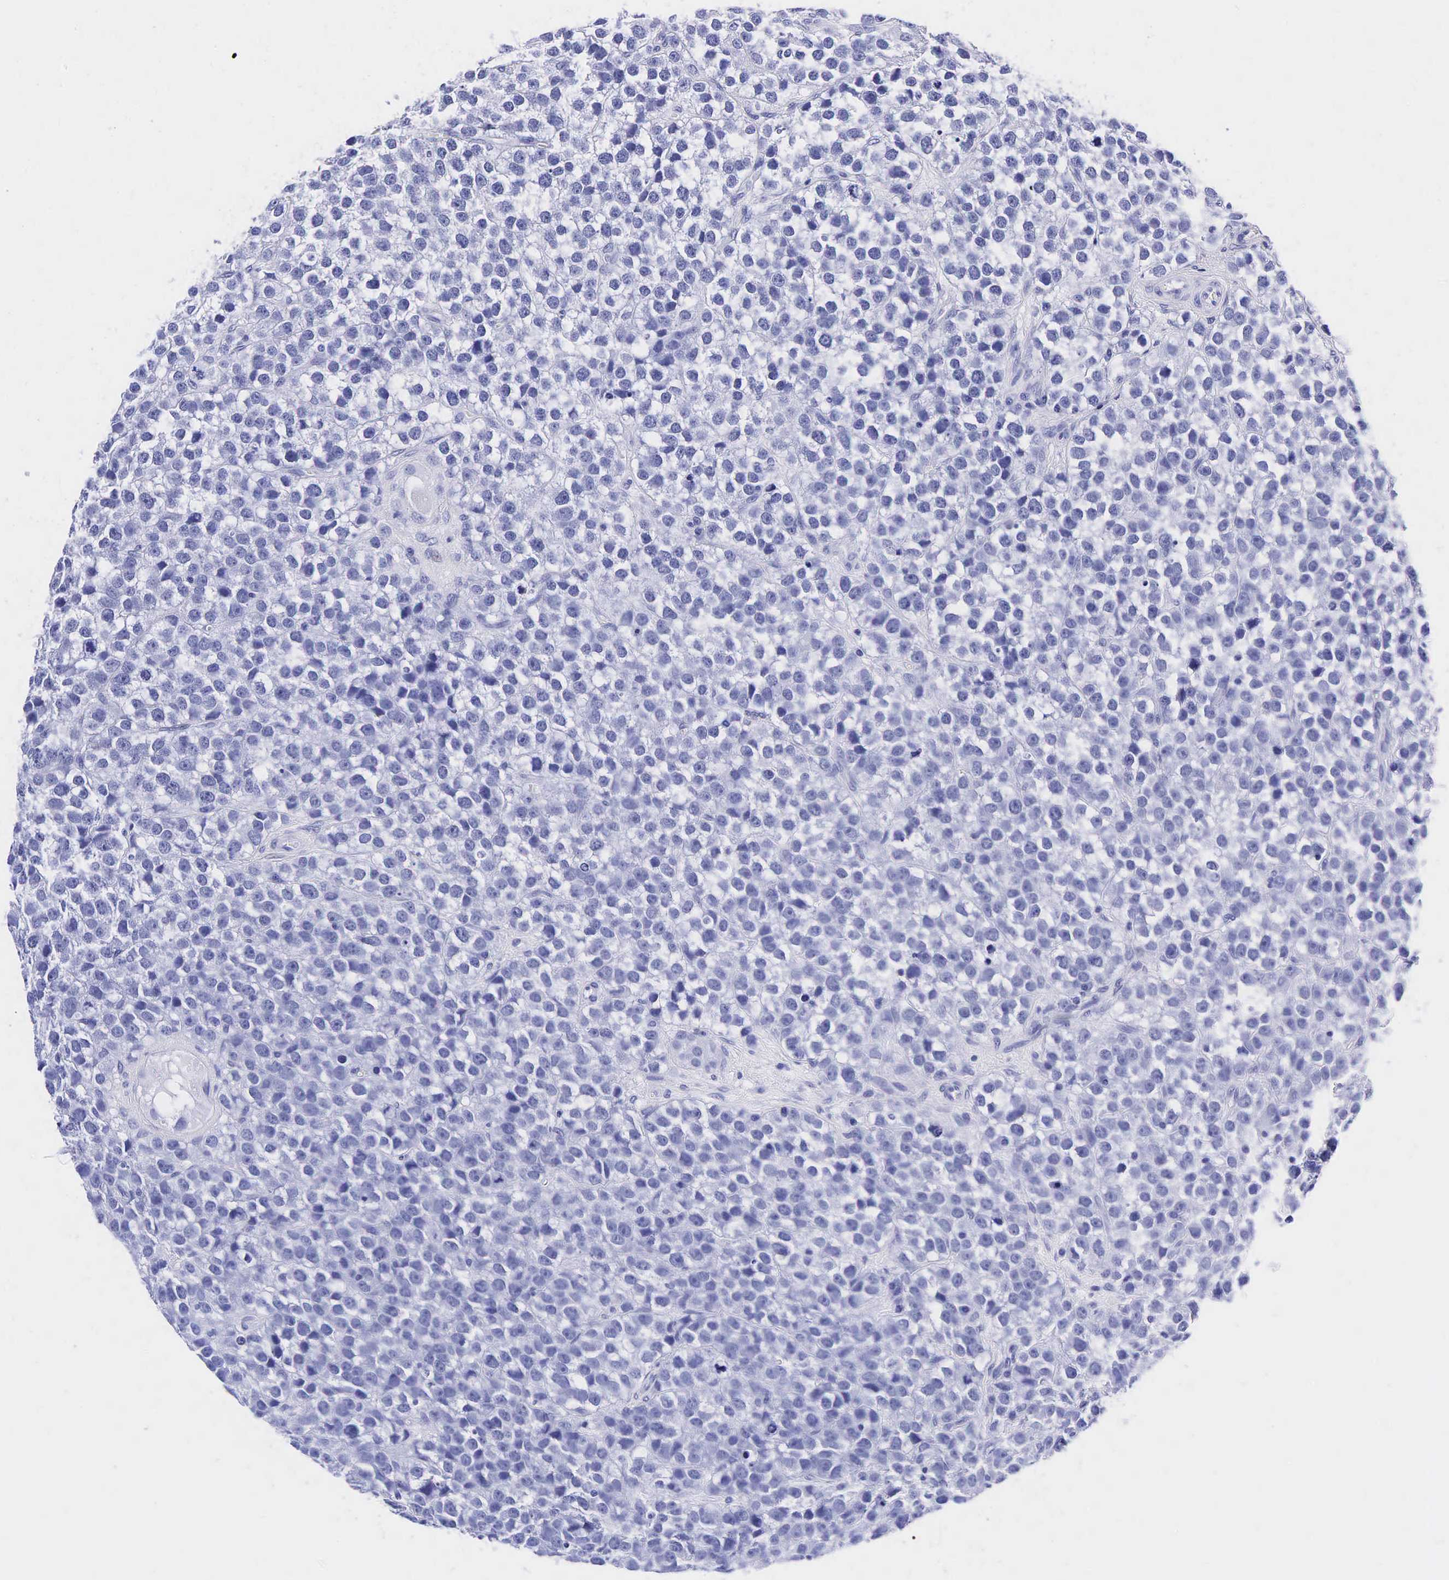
{"staining": {"intensity": "negative", "quantity": "none", "location": "none"}, "tissue": "testis cancer", "cell_type": "Tumor cells", "image_type": "cancer", "snomed": [{"axis": "morphology", "description": "Seminoma, NOS"}, {"axis": "topography", "description": "Testis"}], "caption": "Immunohistochemistry (IHC) photomicrograph of neoplastic tissue: seminoma (testis) stained with DAB demonstrates no significant protein expression in tumor cells.", "gene": "KLK3", "patient": {"sex": "male", "age": 25}}